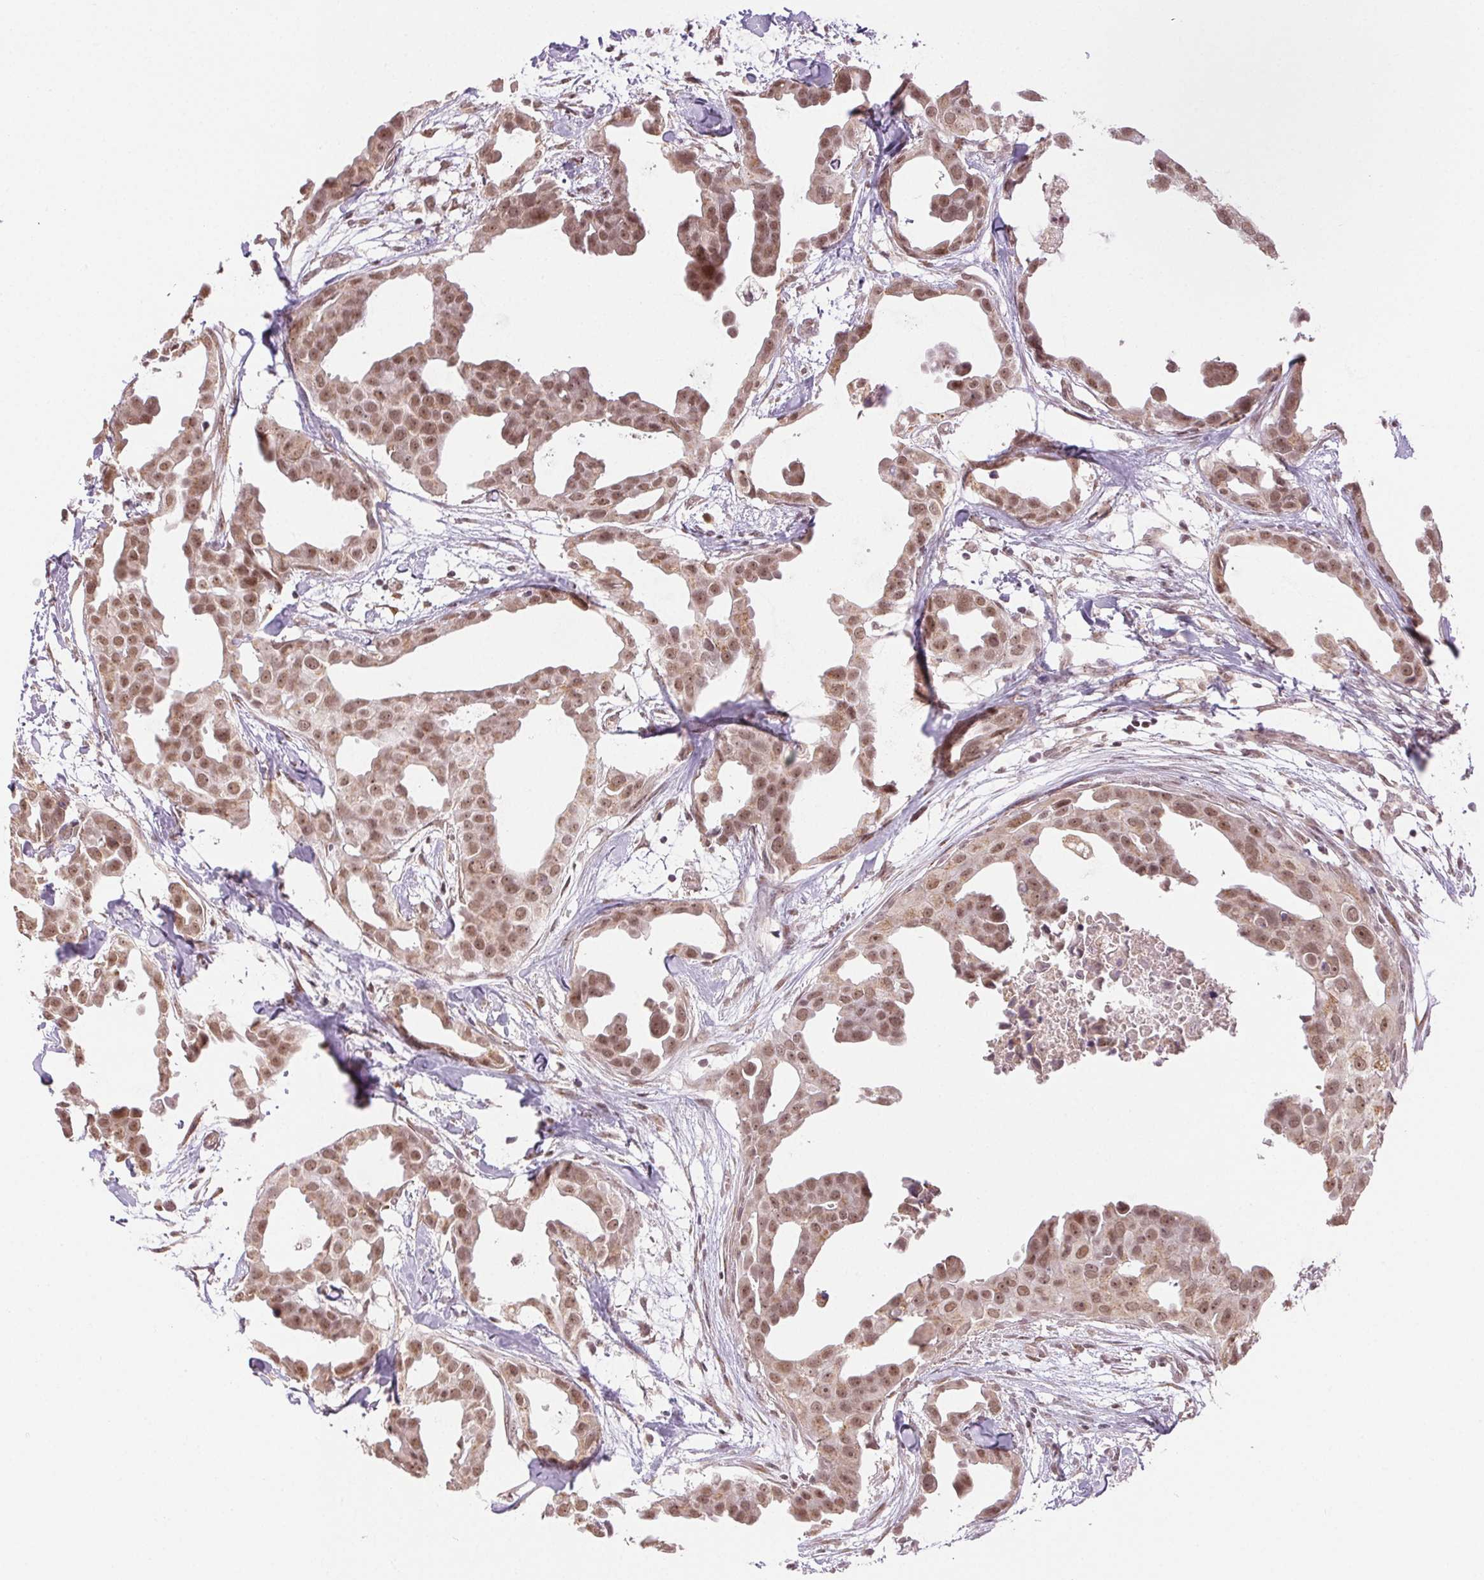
{"staining": {"intensity": "moderate", "quantity": ">75%", "location": "nuclear"}, "tissue": "breast cancer", "cell_type": "Tumor cells", "image_type": "cancer", "snomed": [{"axis": "morphology", "description": "Duct carcinoma"}, {"axis": "topography", "description": "Breast"}], "caption": "Immunohistochemical staining of breast cancer (infiltrating ductal carcinoma) reveals medium levels of moderate nuclear positivity in approximately >75% of tumor cells. (brown staining indicates protein expression, while blue staining denotes nuclei).", "gene": "GRHL3", "patient": {"sex": "female", "age": 38}}